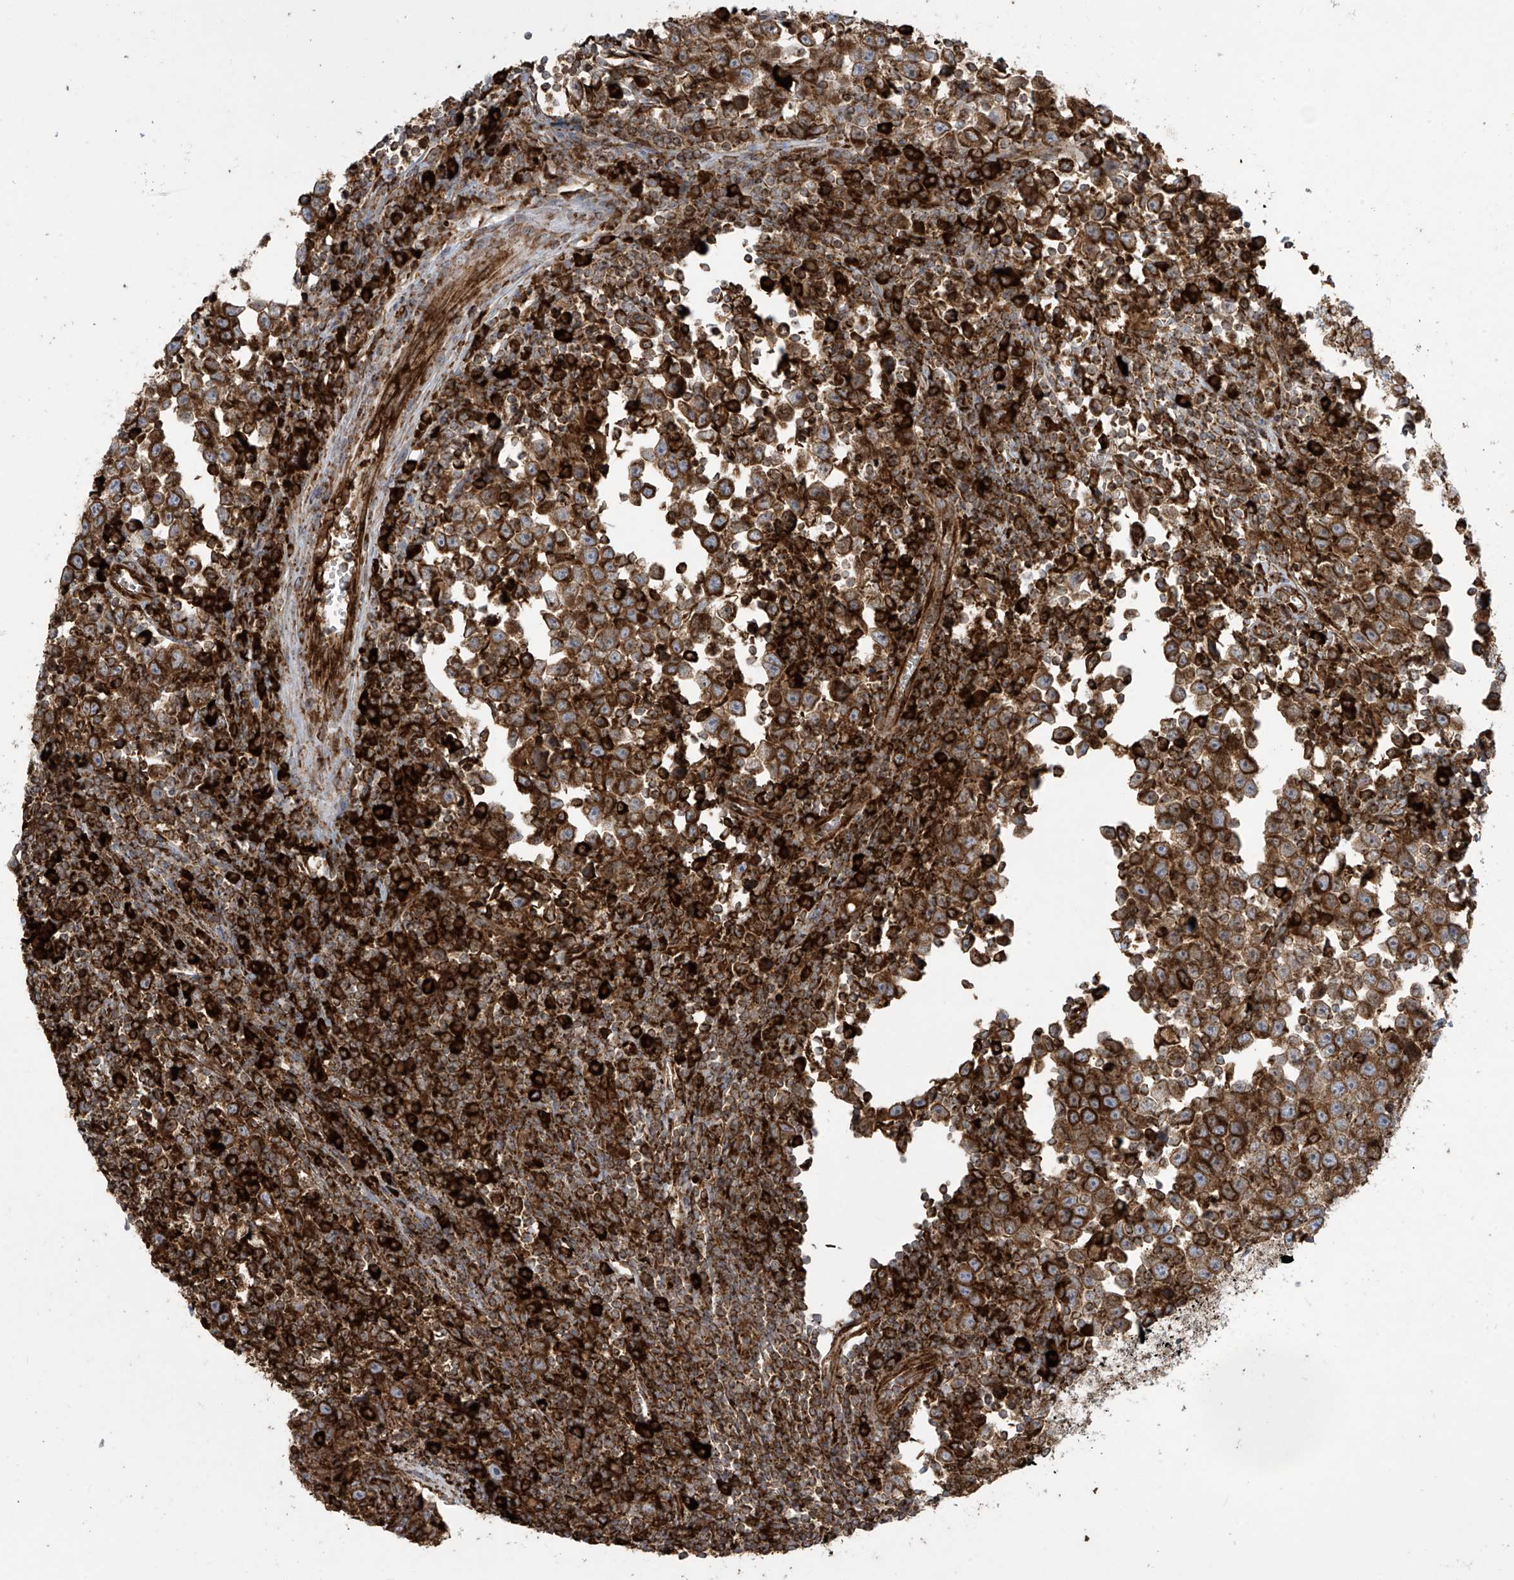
{"staining": {"intensity": "strong", "quantity": ">75%", "location": "cytoplasmic/membranous"}, "tissue": "testis cancer", "cell_type": "Tumor cells", "image_type": "cancer", "snomed": [{"axis": "morphology", "description": "Normal tissue, NOS"}, {"axis": "morphology", "description": "Seminoma, NOS"}, {"axis": "topography", "description": "Testis"}], "caption": "A brown stain shows strong cytoplasmic/membranous expression of a protein in human testis cancer (seminoma) tumor cells. The staining was performed using DAB to visualize the protein expression in brown, while the nuclei were stained in blue with hematoxylin (Magnification: 20x).", "gene": "MX1", "patient": {"sex": "male", "age": 43}}